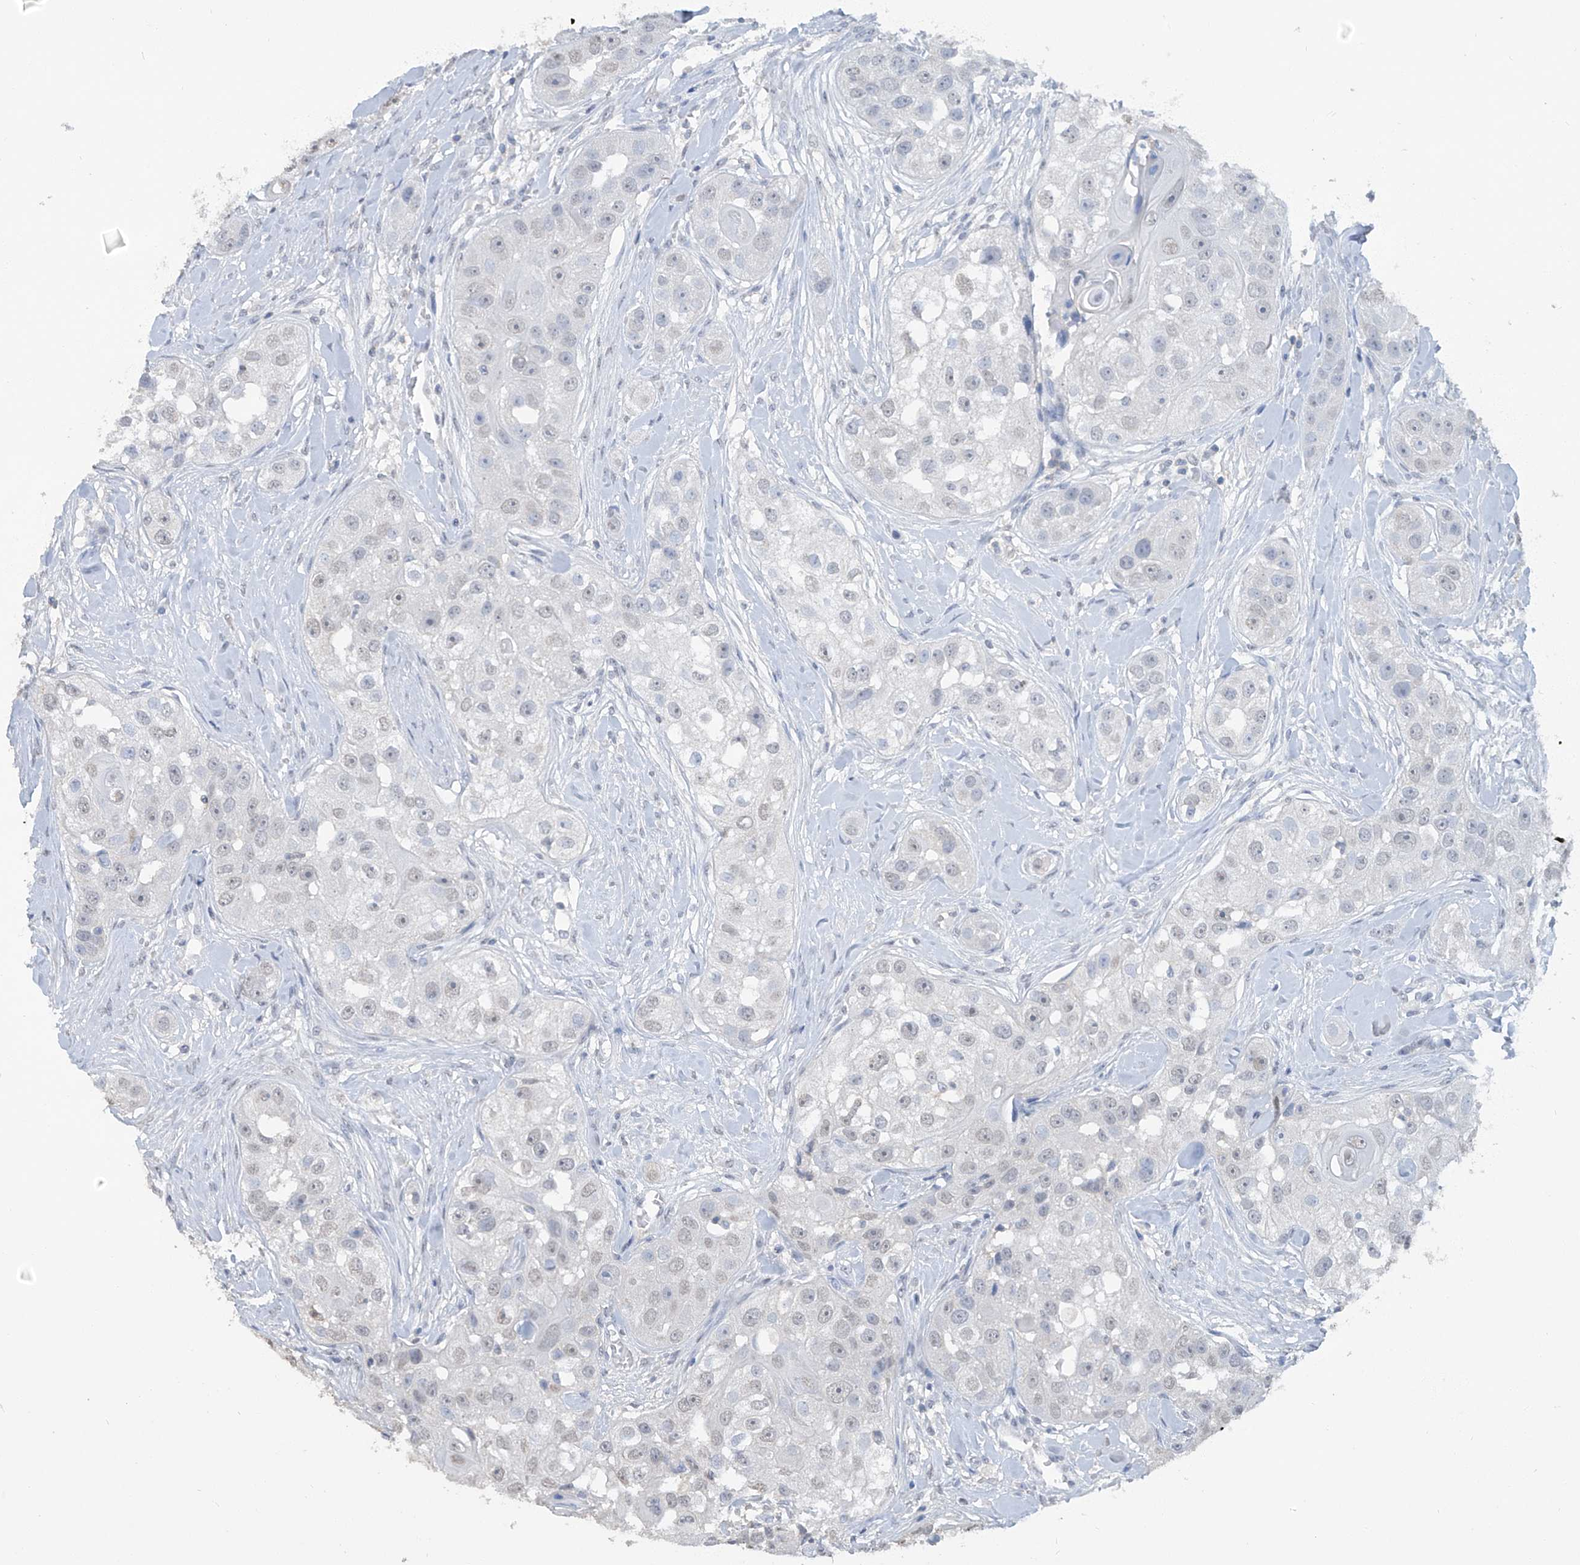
{"staining": {"intensity": "weak", "quantity": "<25%", "location": "nuclear"}, "tissue": "head and neck cancer", "cell_type": "Tumor cells", "image_type": "cancer", "snomed": [{"axis": "morphology", "description": "Normal tissue, NOS"}, {"axis": "morphology", "description": "Squamous cell carcinoma, NOS"}, {"axis": "topography", "description": "Skeletal muscle"}, {"axis": "topography", "description": "Head-Neck"}], "caption": "The image shows no significant expression in tumor cells of head and neck cancer (squamous cell carcinoma).", "gene": "HAS3", "patient": {"sex": "male", "age": 51}}